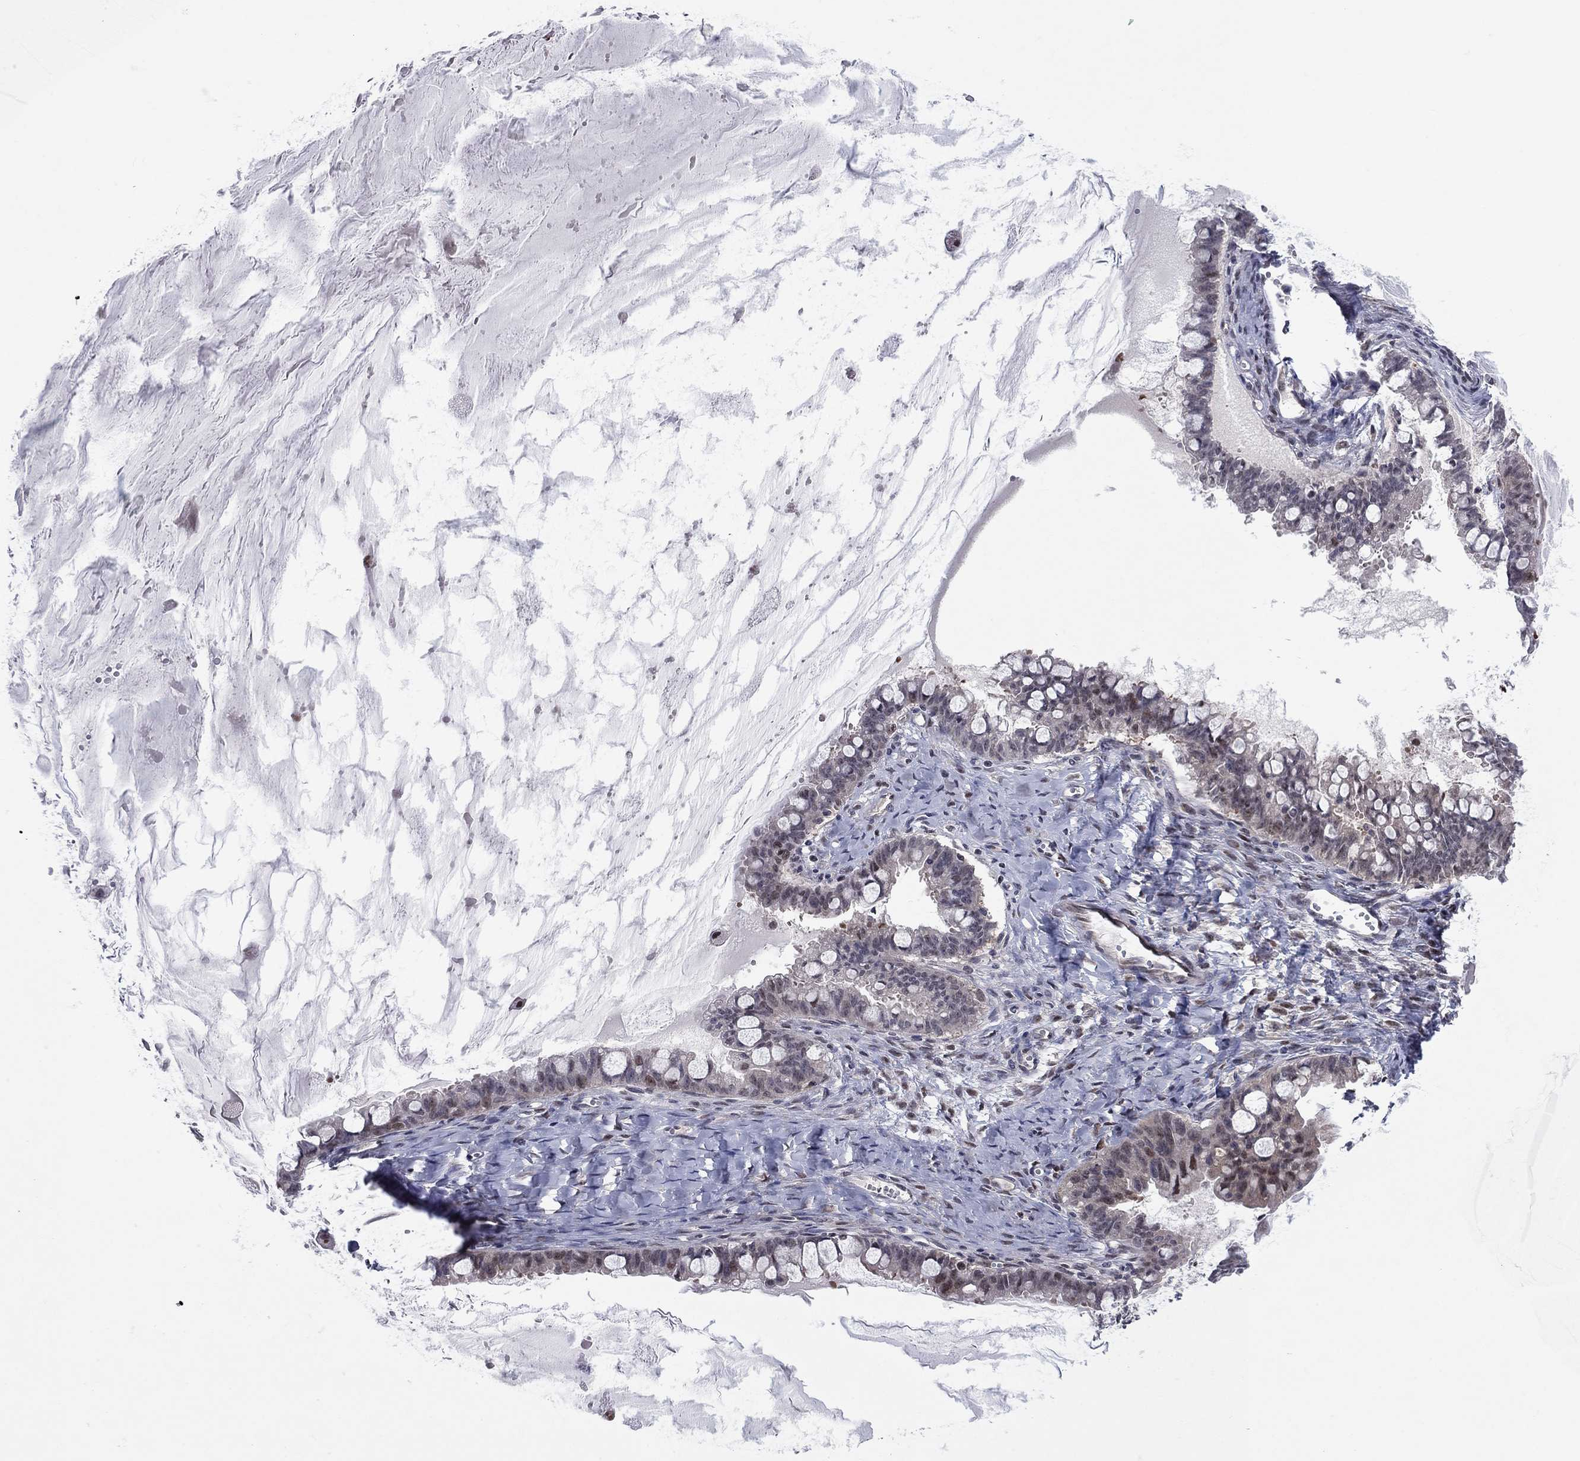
{"staining": {"intensity": "negative", "quantity": "none", "location": "none"}, "tissue": "ovarian cancer", "cell_type": "Tumor cells", "image_type": "cancer", "snomed": [{"axis": "morphology", "description": "Cystadenocarcinoma, mucinous, NOS"}, {"axis": "topography", "description": "Ovary"}], "caption": "Immunohistochemistry (IHC) photomicrograph of neoplastic tissue: human ovarian cancer stained with DAB reveals no significant protein expression in tumor cells.", "gene": "PSMC1", "patient": {"sex": "female", "age": 63}}